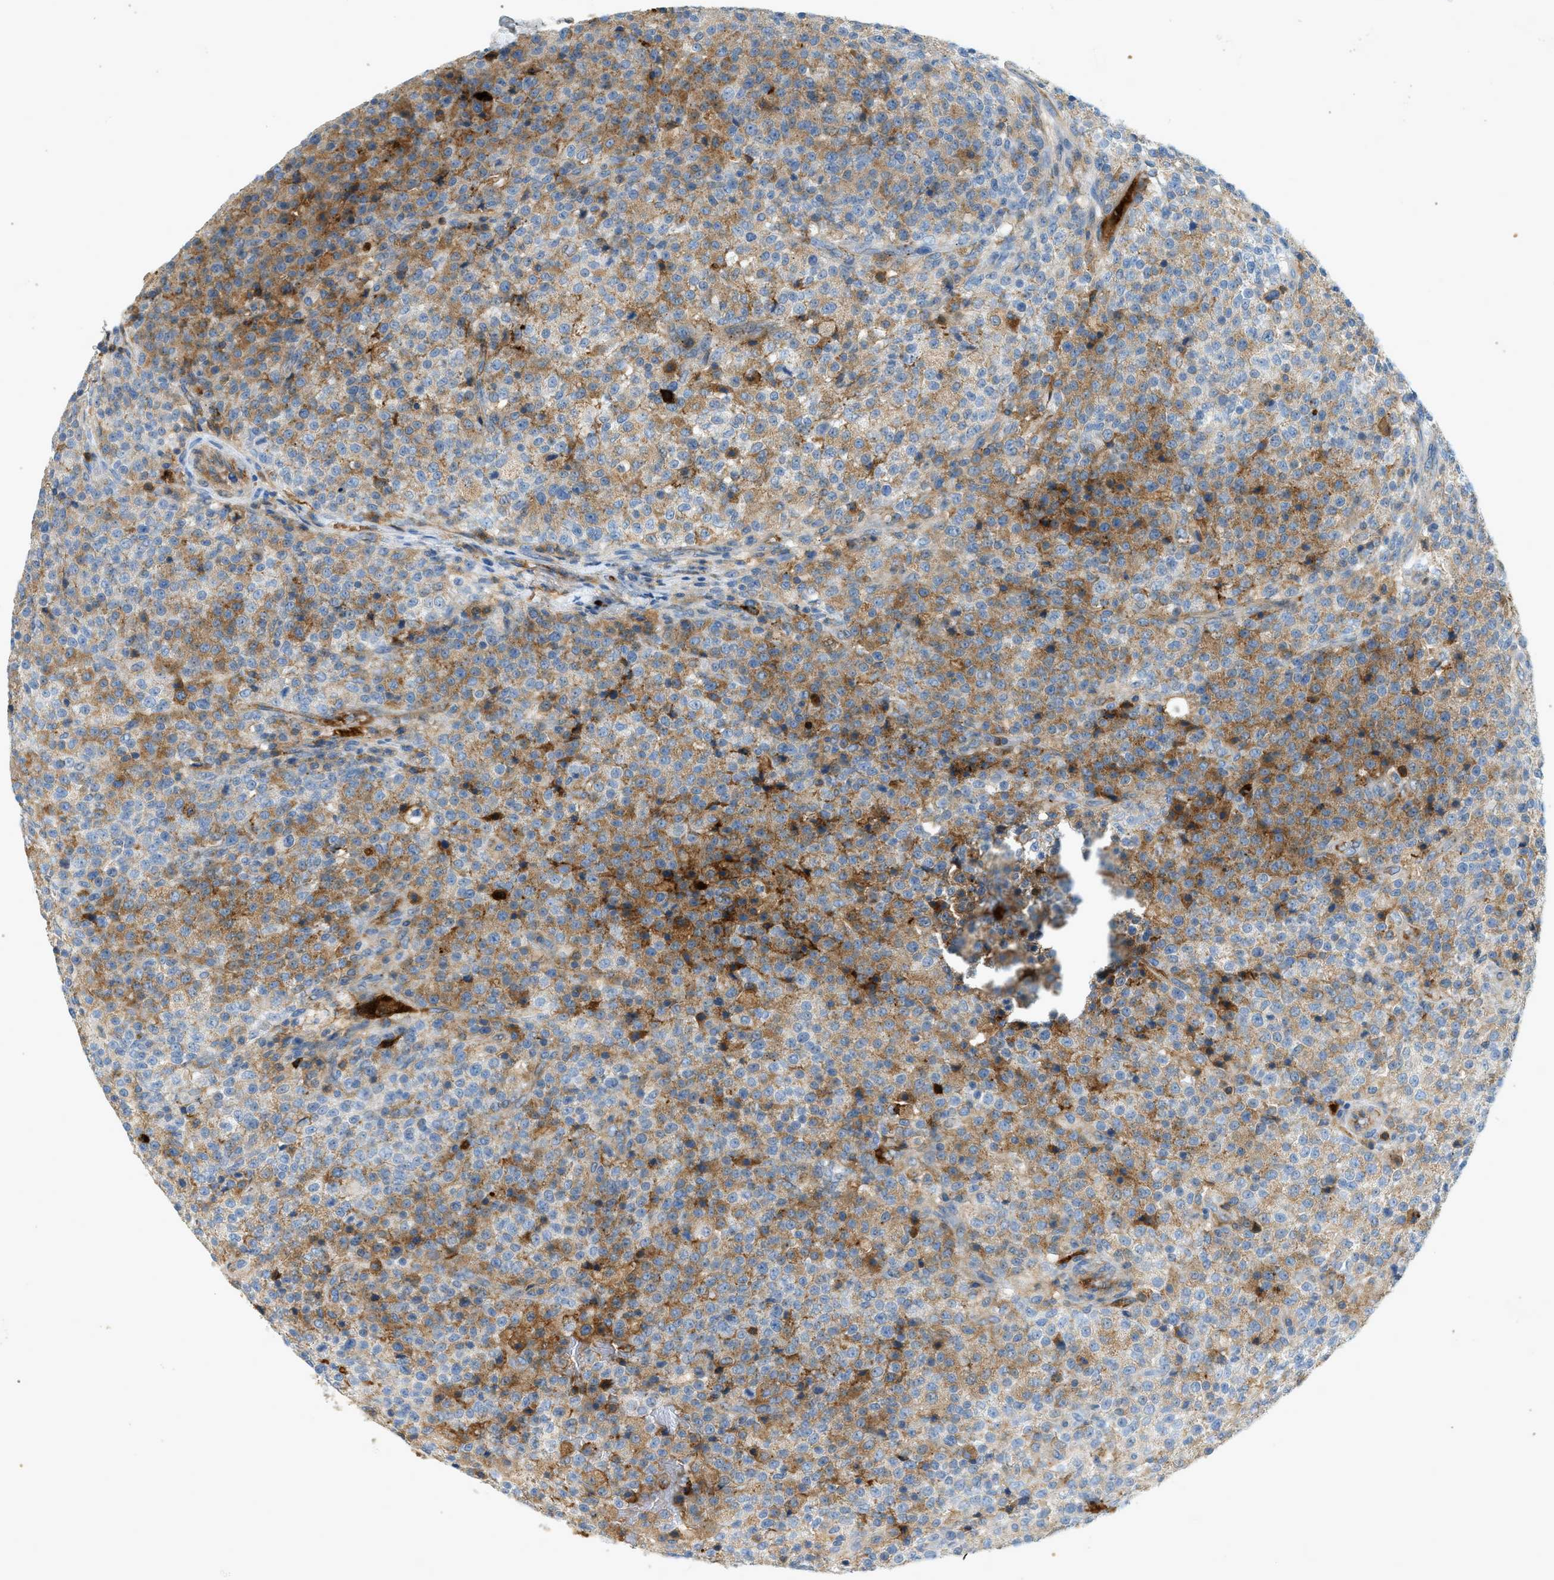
{"staining": {"intensity": "moderate", "quantity": ">75%", "location": "cytoplasmic/membranous"}, "tissue": "testis cancer", "cell_type": "Tumor cells", "image_type": "cancer", "snomed": [{"axis": "morphology", "description": "Seminoma, NOS"}, {"axis": "topography", "description": "Testis"}], "caption": "This photomicrograph demonstrates immunohistochemistry (IHC) staining of human testis cancer (seminoma), with medium moderate cytoplasmic/membranous positivity in approximately >75% of tumor cells.", "gene": "F2", "patient": {"sex": "male", "age": 59}}